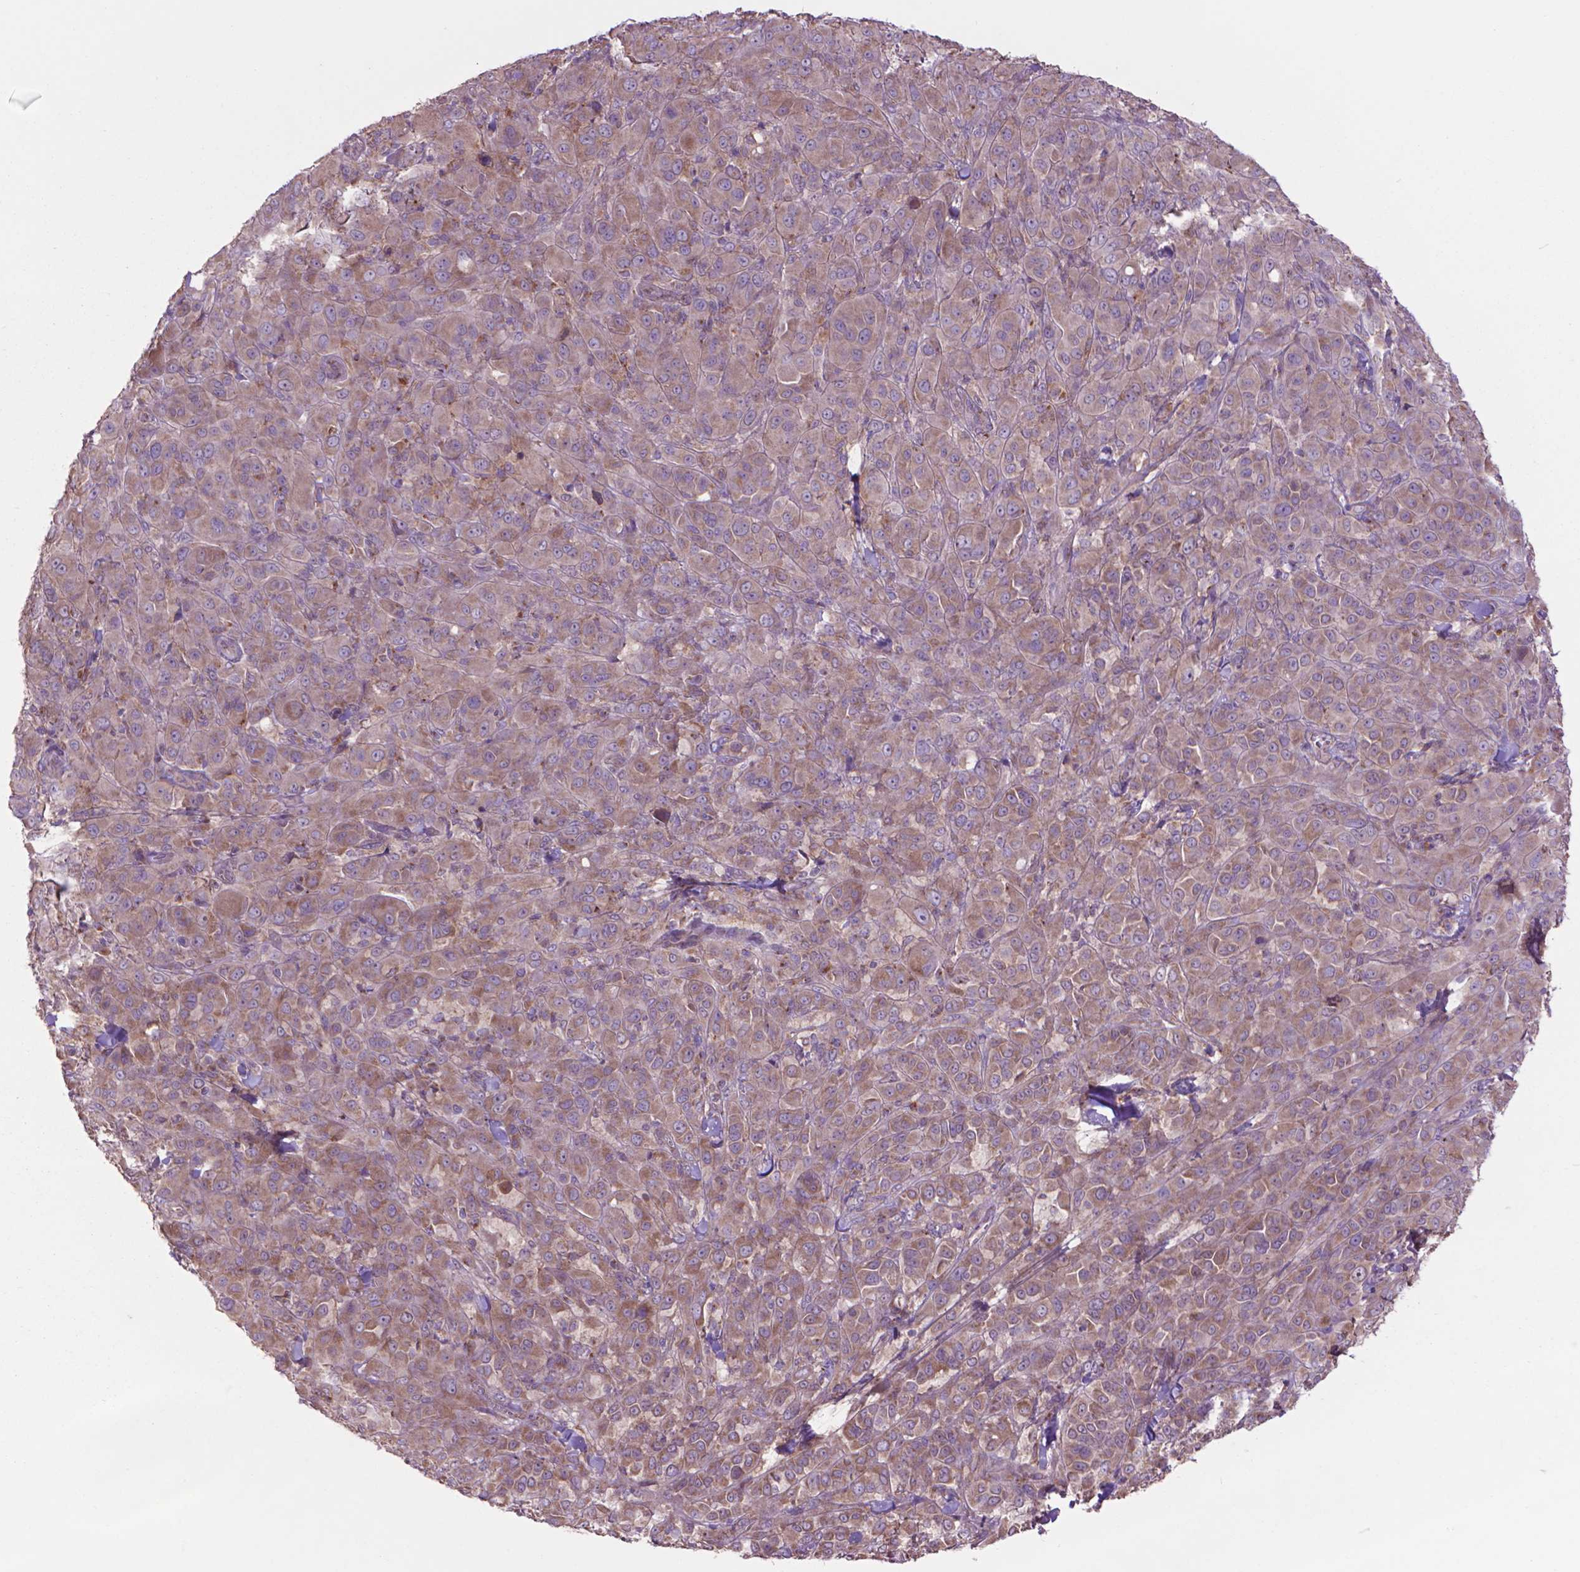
{"staining": {"intensity": "weak", "quantity": ">75%", "location": "cytoplasmic/membranous"}, "tissue": "melanoma", "cell_type": "Tumor cells", "image_type": "cancer", "snomed": [{"axis": "morphology", "description": "Malignant melanoma, NOS"}, {"axis": "topography", "description": "Skin"}], "caption": "Malignant melanoma was stained to show a protein in brown. There is low levels of weak cytoplasmic/membranous positivity in about >75% of tumor cells.", "gene": "GLB1", "patient": {"sex": "female", "age": 87}}